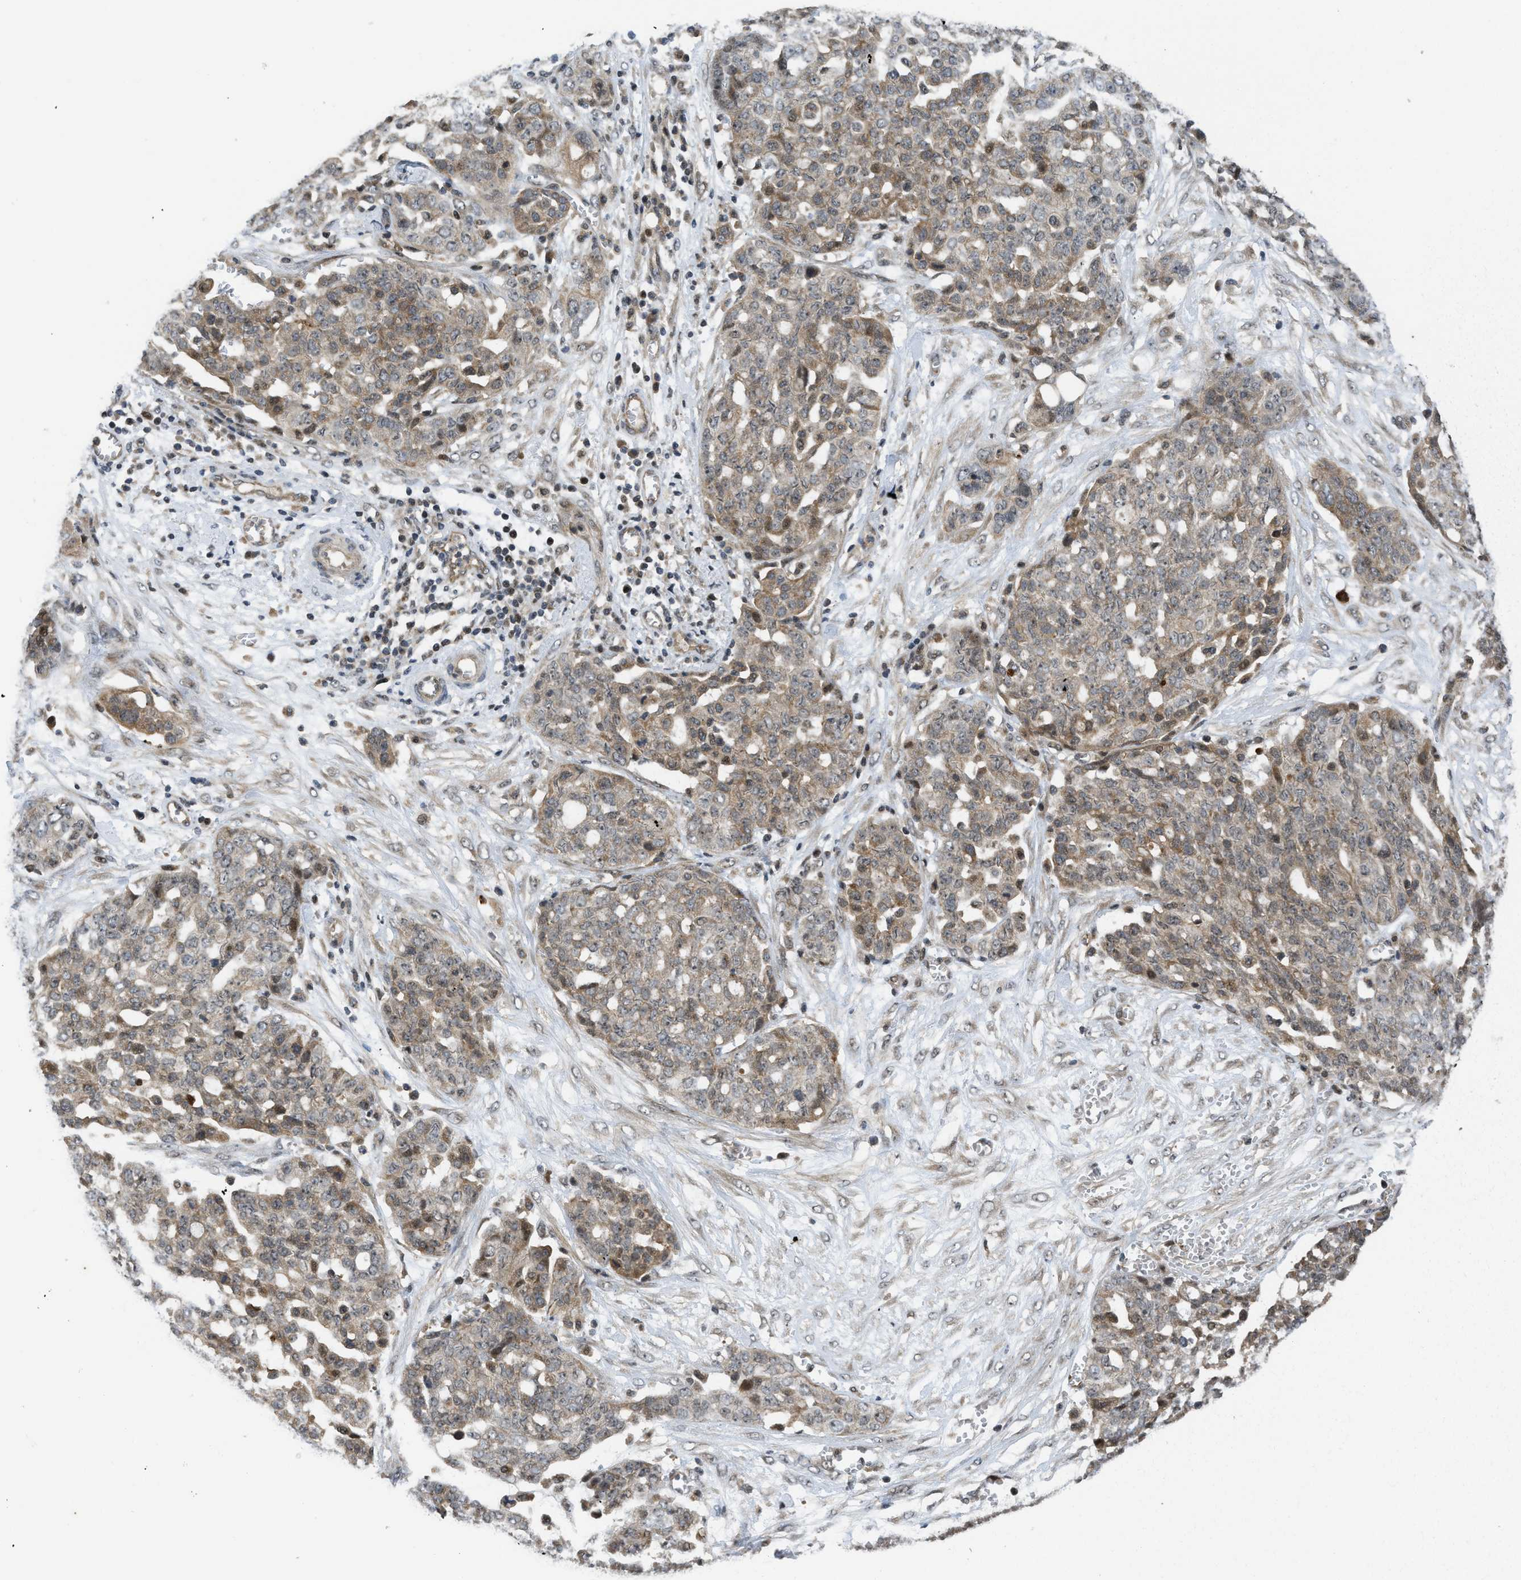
{"staining": {"intensity": "moderate", "quantity": ">75%", "location": "cytoplasmic/membranous,nuclear"}, "tissue": "ovarian cancer", "cell_type": "Tumor cells", "image_type": "cancer", "snomed": [{"axis": "morphology", "description": "Cystadenocarcinoma, serous, NOS"}, {"axis": "topography", "description": "Soft tissue"}, {"axis": "topography", "description": "Ovary"}], "caption": "Immunohistochemistry (IHC) of ovarian serous cystadenocarcinoma demonstrates medium levels of moderate cytoplasmic/membranous and nuclear staining in approximately >75% of tumor cells.", "gene": "DNAJC28", "patient": {"sex": "female", "age": 57}}